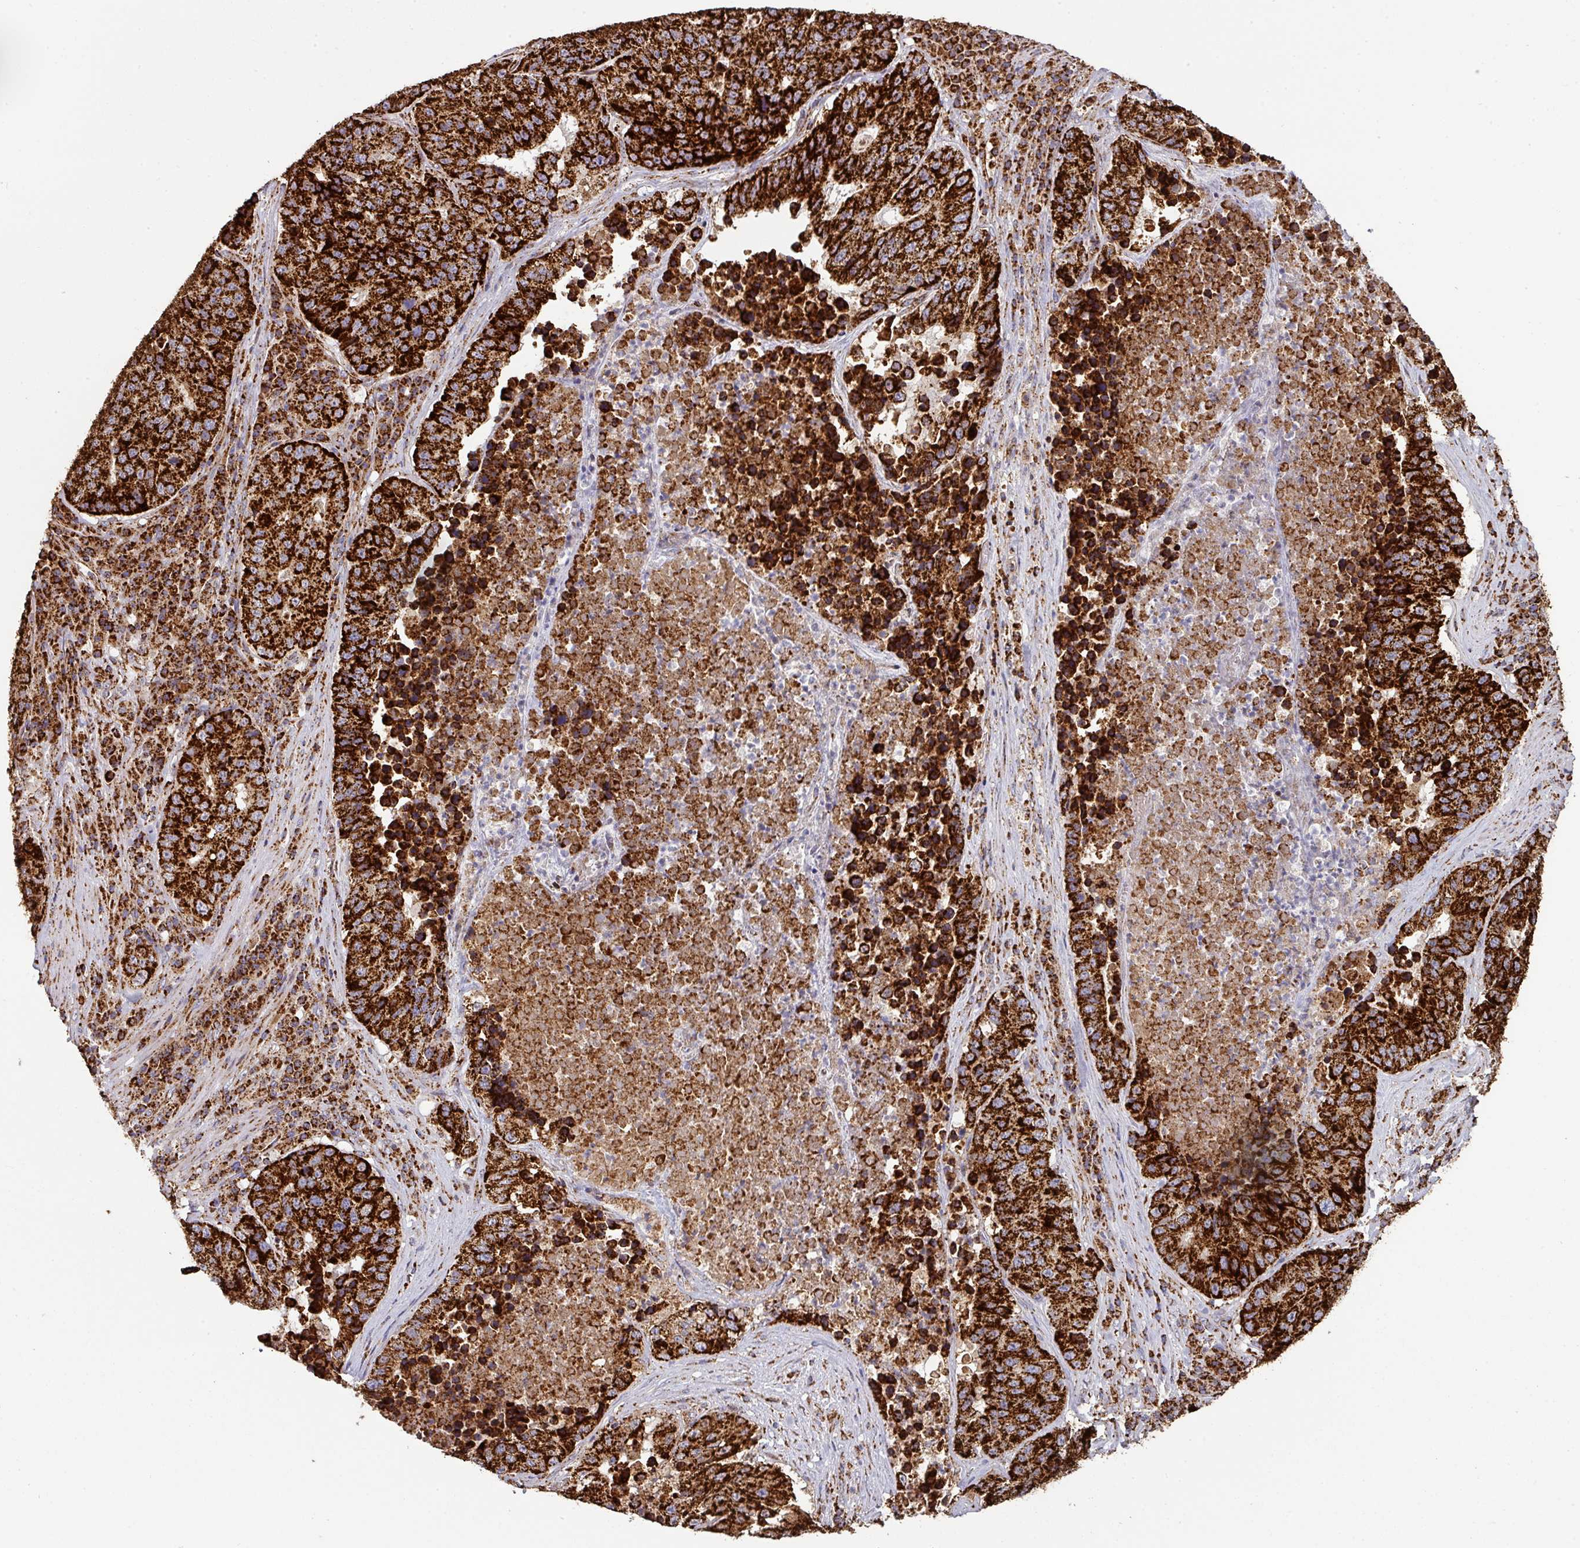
{"staining": {"intensity": "strong", "quantity": ">75%", "location": "cytoplasmic/membranous"}, "tissue": "stomach cancer", "cell_type": "Tumor cells", "image_type": "cancer", "snomed": [{"axis": "morphology", "description": "Adenocarcinoma, NOS"}, {"axis": "topography", "description": "Stomach"}], "caption": "A high amount of strong cytoplasmic/membranous positivity is appreciated in about >75% of tumor cells in stomach cancer (adenocarcinoma) tissue. (DAB = brown stain, brightfield microscopy at high magnification).", "gene": "TRAP1", "patient": {"sex": "male", "age": 71}}